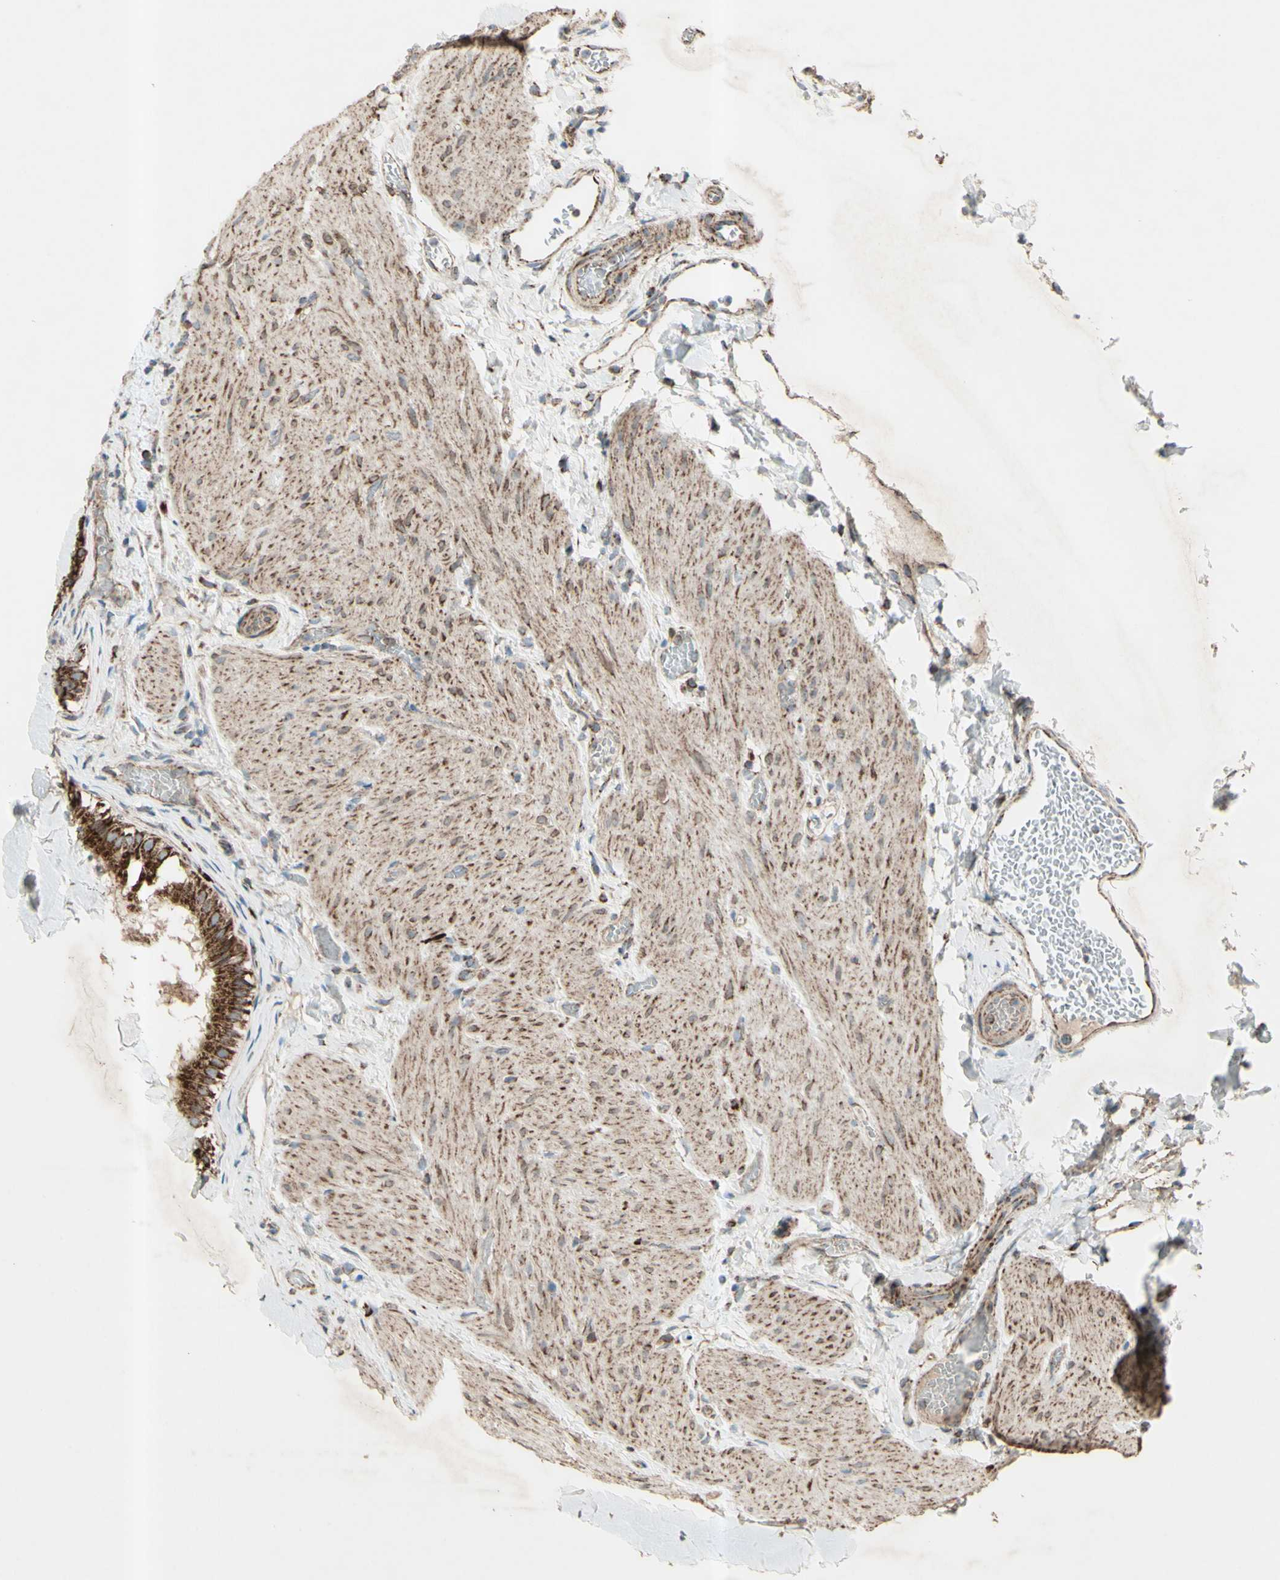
{"staining": {"intensity": "strong", "quantity": ">75%", "location": "cytoplasmic/membranous"}, "tissue": "gallbladder", "cell_type": "Glandular cells", "image_type": "normal", "snomed": [{"axis": "morphology", "description": "Normal tissue, NOS"}, {"axis": "topography", "description": "Gallbladder"}], "caption": "Glandular cells reveal high levels of strong cytoplasmic/membranous staining in approximately >75% of cells in normal human gallbladder.", "gene": "RHOT1", "patient": {"sex": "female", "age": 26}}